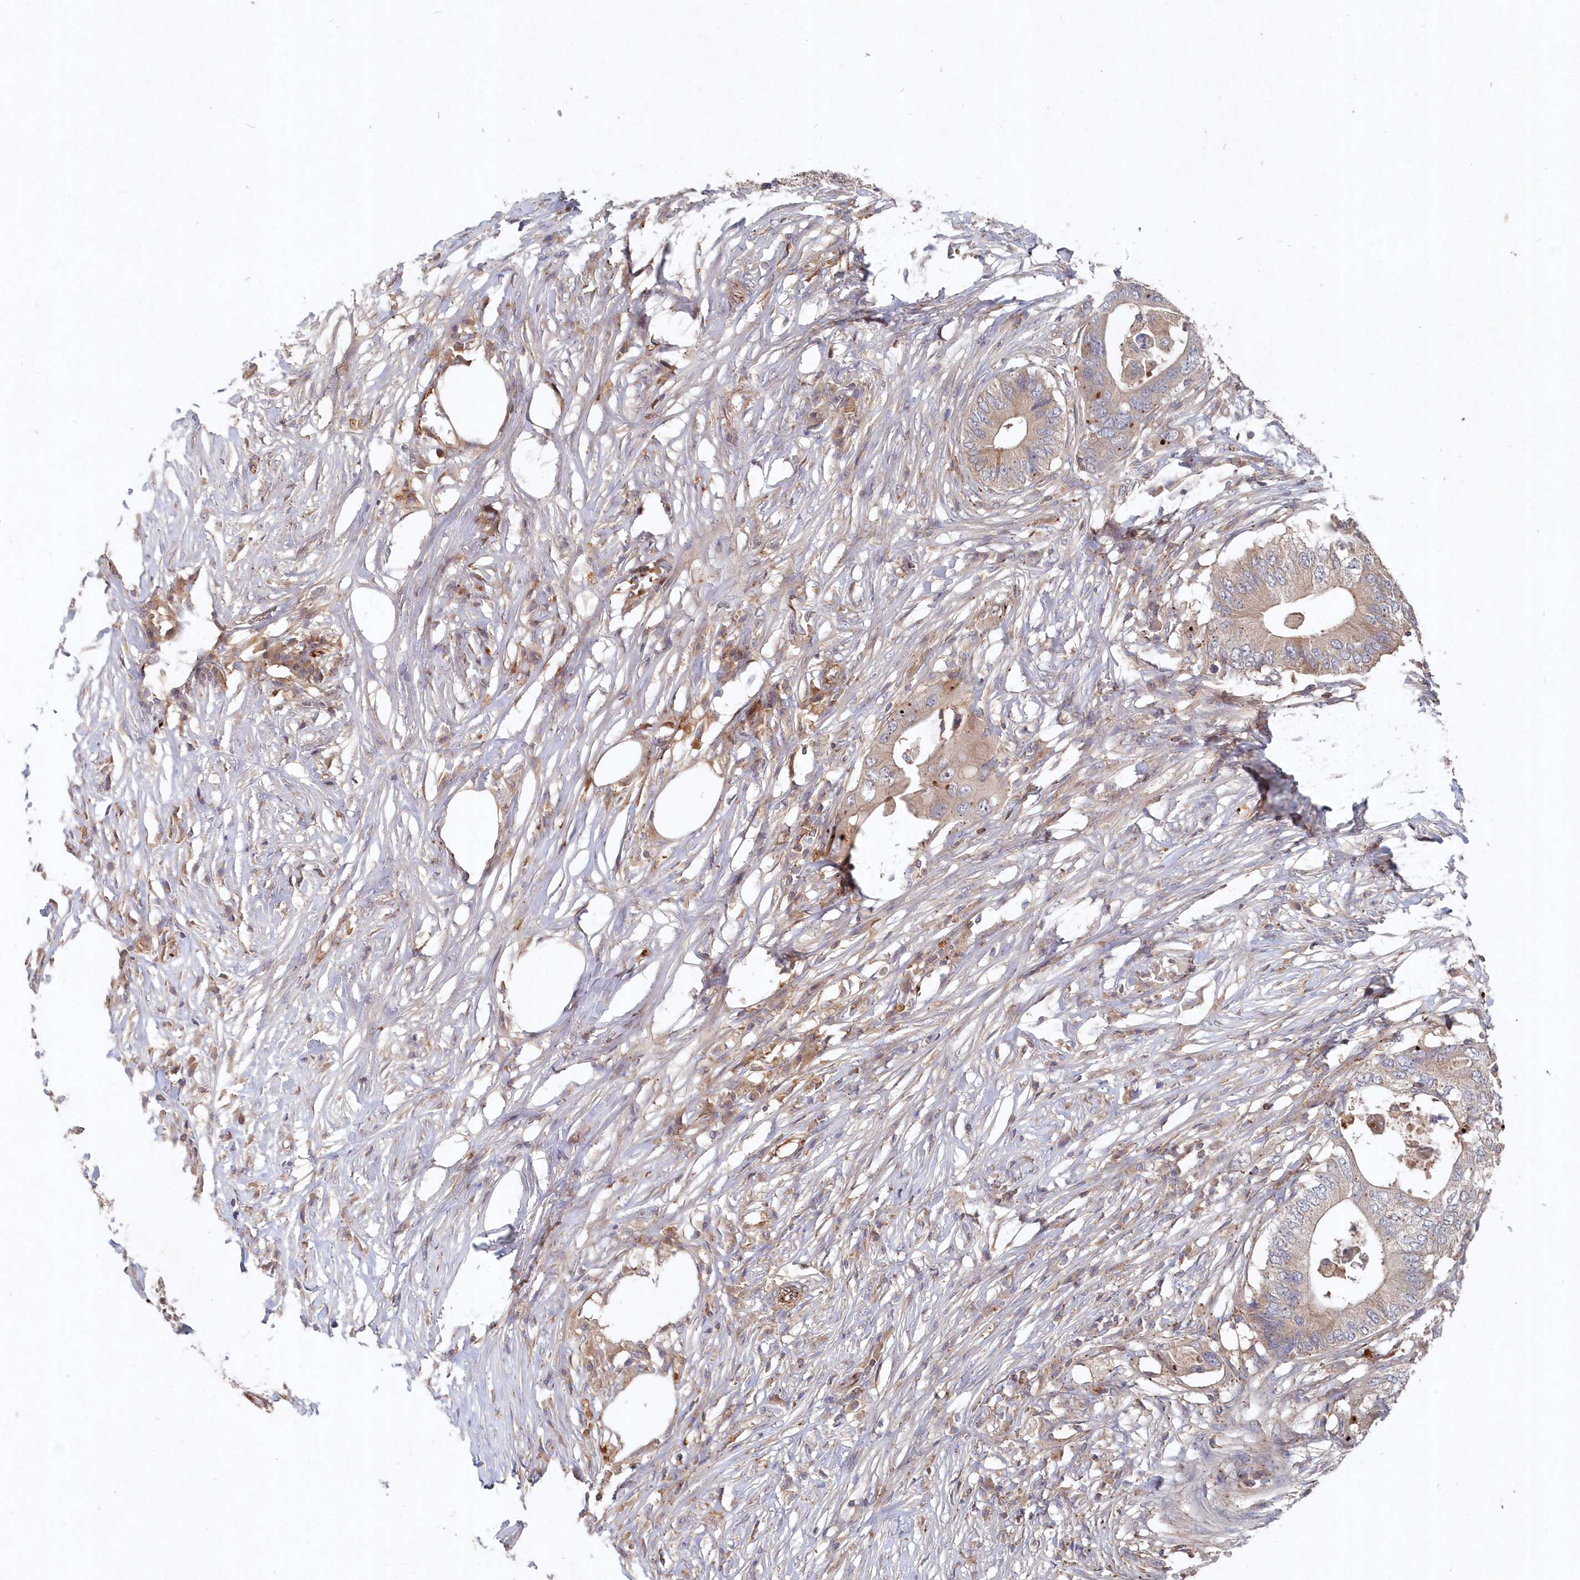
{"staining": {"intensity": "weak", "quantity": ">75%", "location": "cytoplasmic/membranous"}, "tissue": "colorectal cancer", "cell_type": "Tumor cells", "image_type": "cancer", "snomed": [{"axis": "morphology", "description": "Adenocarcinoma, NOS"}, {"axis": "topography", "description": "Colon"}], "caption": "Immunohistochemical staining of human adenocarcinoma (colorectal) demonstrates low levels of weak cytoplasmic/membranous positivity in approximately >75% of tumor cells.", "gene": "ABHD14B", "patient": {"sex": "male", "age": 71}}